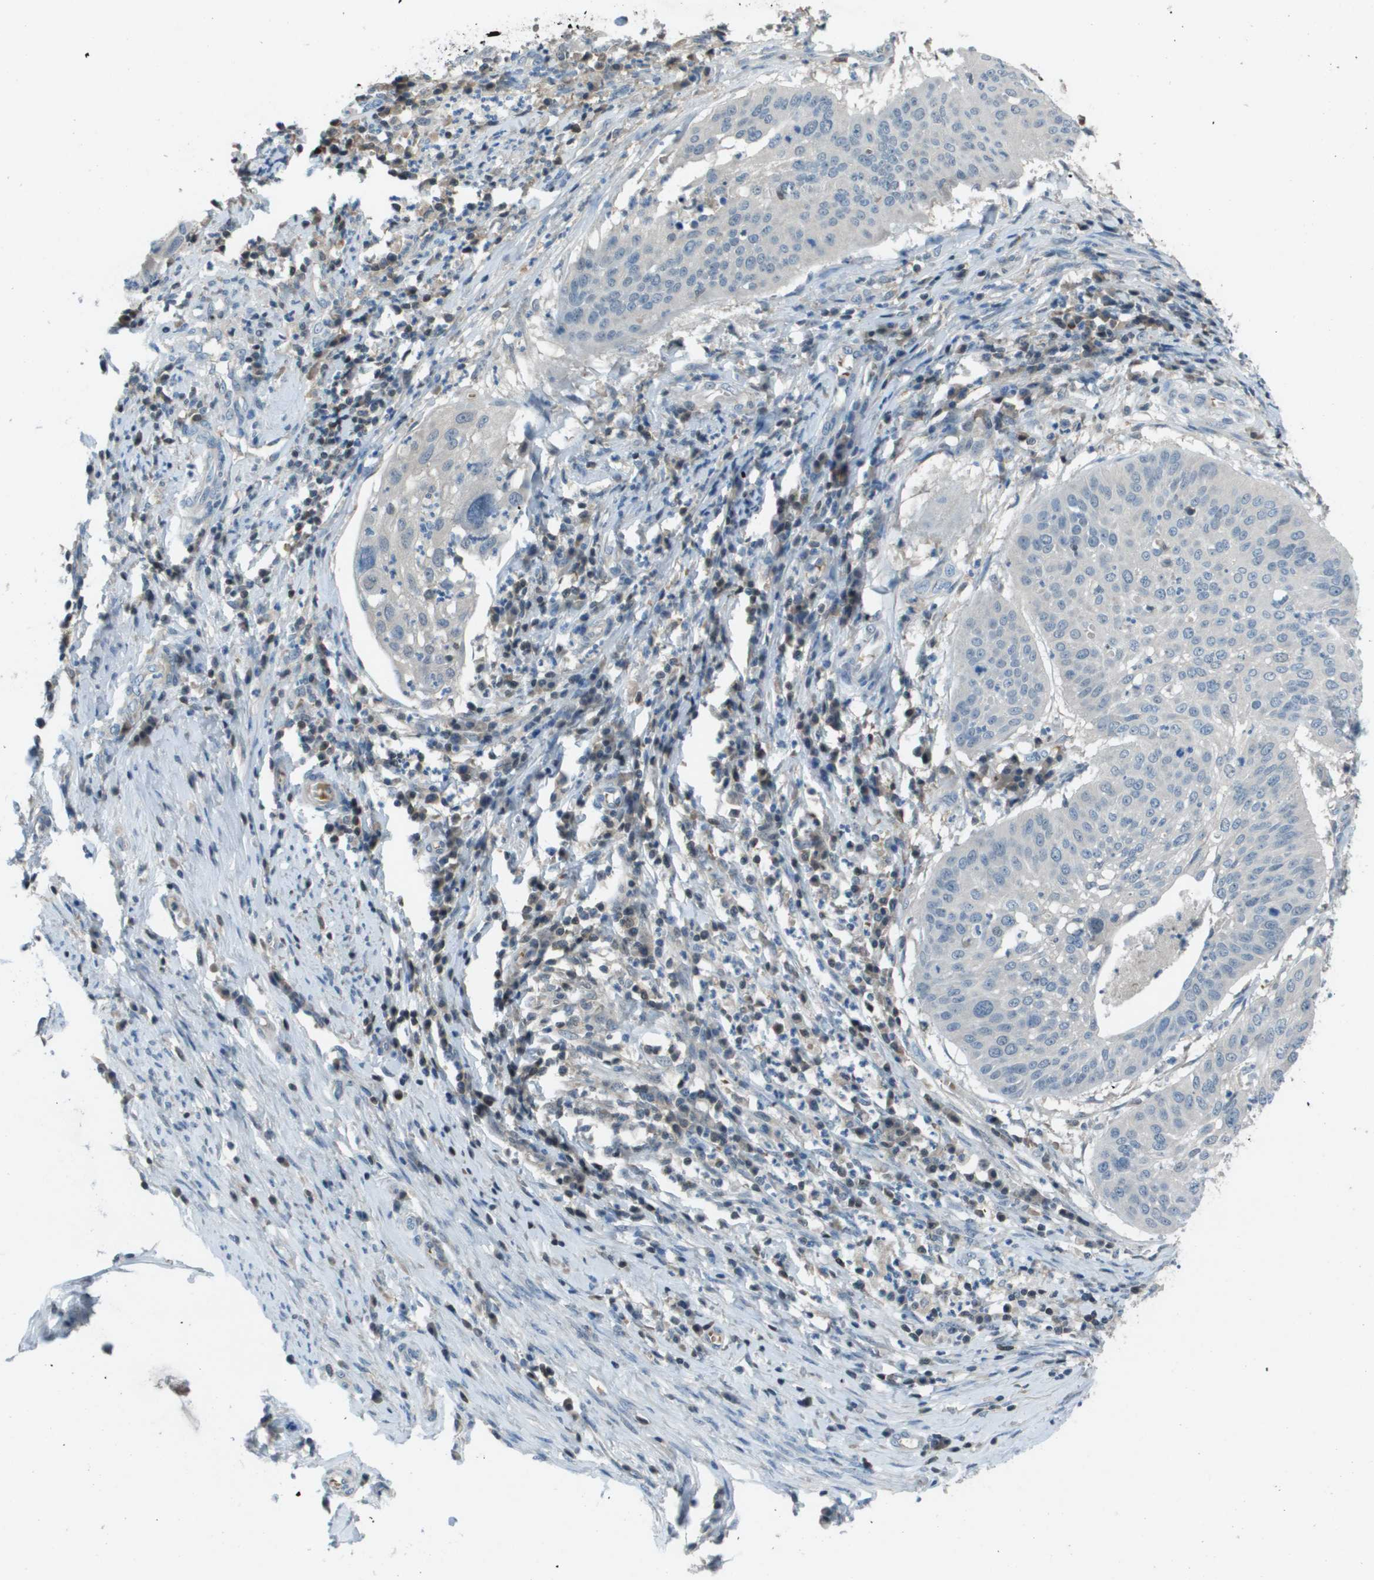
{"staining": {"intensity": "negative", "quantity": "none", "location": "none"}, "tissue": "cervical cancer", "cell_type": "Tumor cells", "image_type": "cancer", "snomed": [{"axis": "morphology", "description": "Normal tissue, NOS"}, {"axis": "morphology", "description": "Squamous cell carcinoma, NOS"}, {"axis": "topography", "description": "Cervix"}], "caption": "DAB (3,3'-diaminobenzidine) immunohistochemical staining of cervical cancer (squamous cell carcinoma) displays no significant expression in tumor cells.", "gene": "CAMK4", "patient": {"sex": "female", "age": 39}}